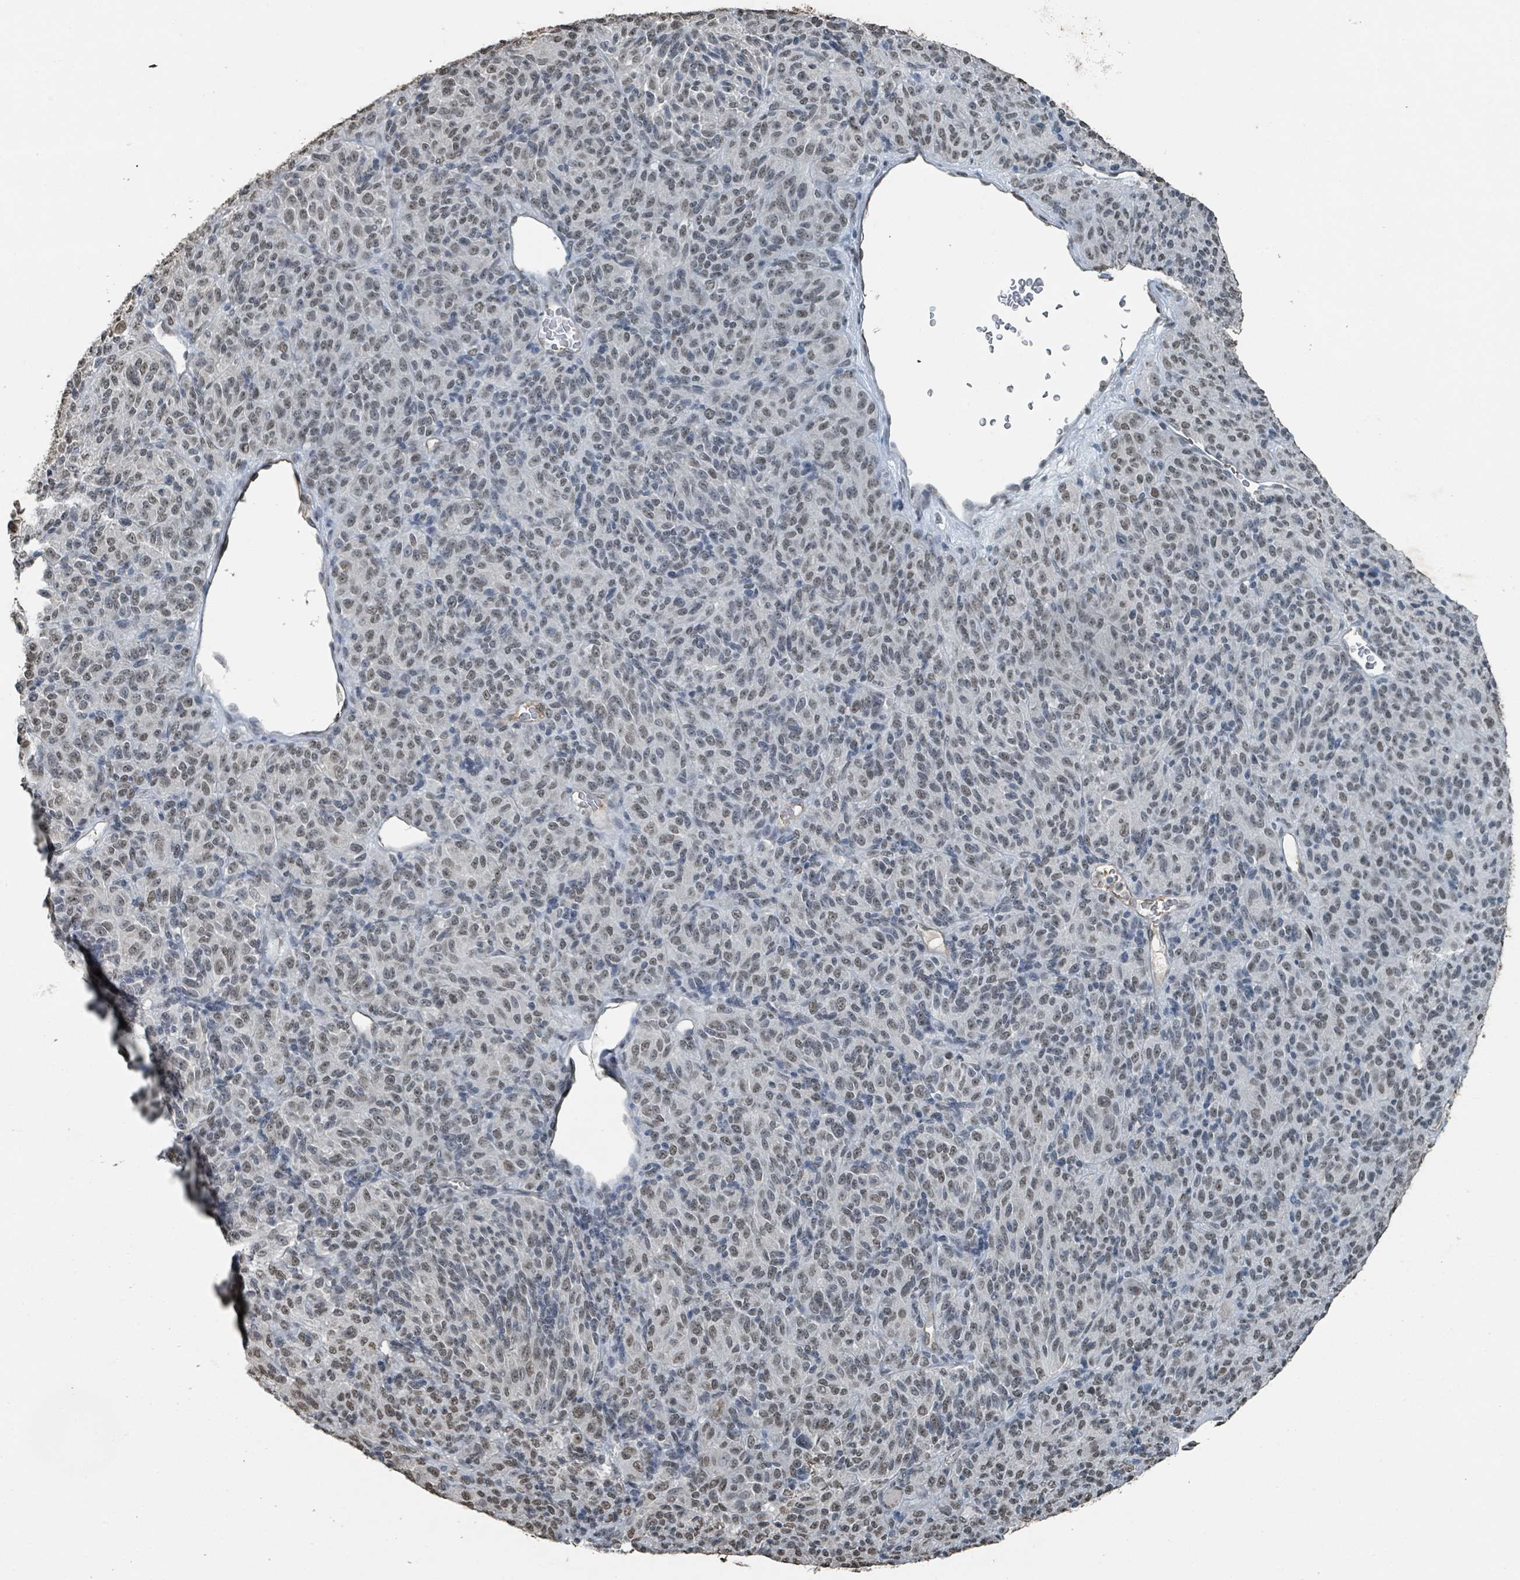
{"staining": {"intensity": "weak", "quantity": "25%-75%", "location": "nuclear"}, "tissue": "melanoma", "cell_type": "Tumor cells", "image_type": "cancer", "snomed": [{"axis": "morphology", "description": "Malignant melanoma, Metastatic site"}, {"axis": "topography", "description": "Brain"}], "caption": "An immunohistochemistry (IHC) image of neoplastic tissue is shown. Protein staining in brown shows weak nuclear positivity in malignant melanoma (metastatic site) within tumor cells.", "gene": "PHIP", "patient": {"sex": "female", "age": 56}}